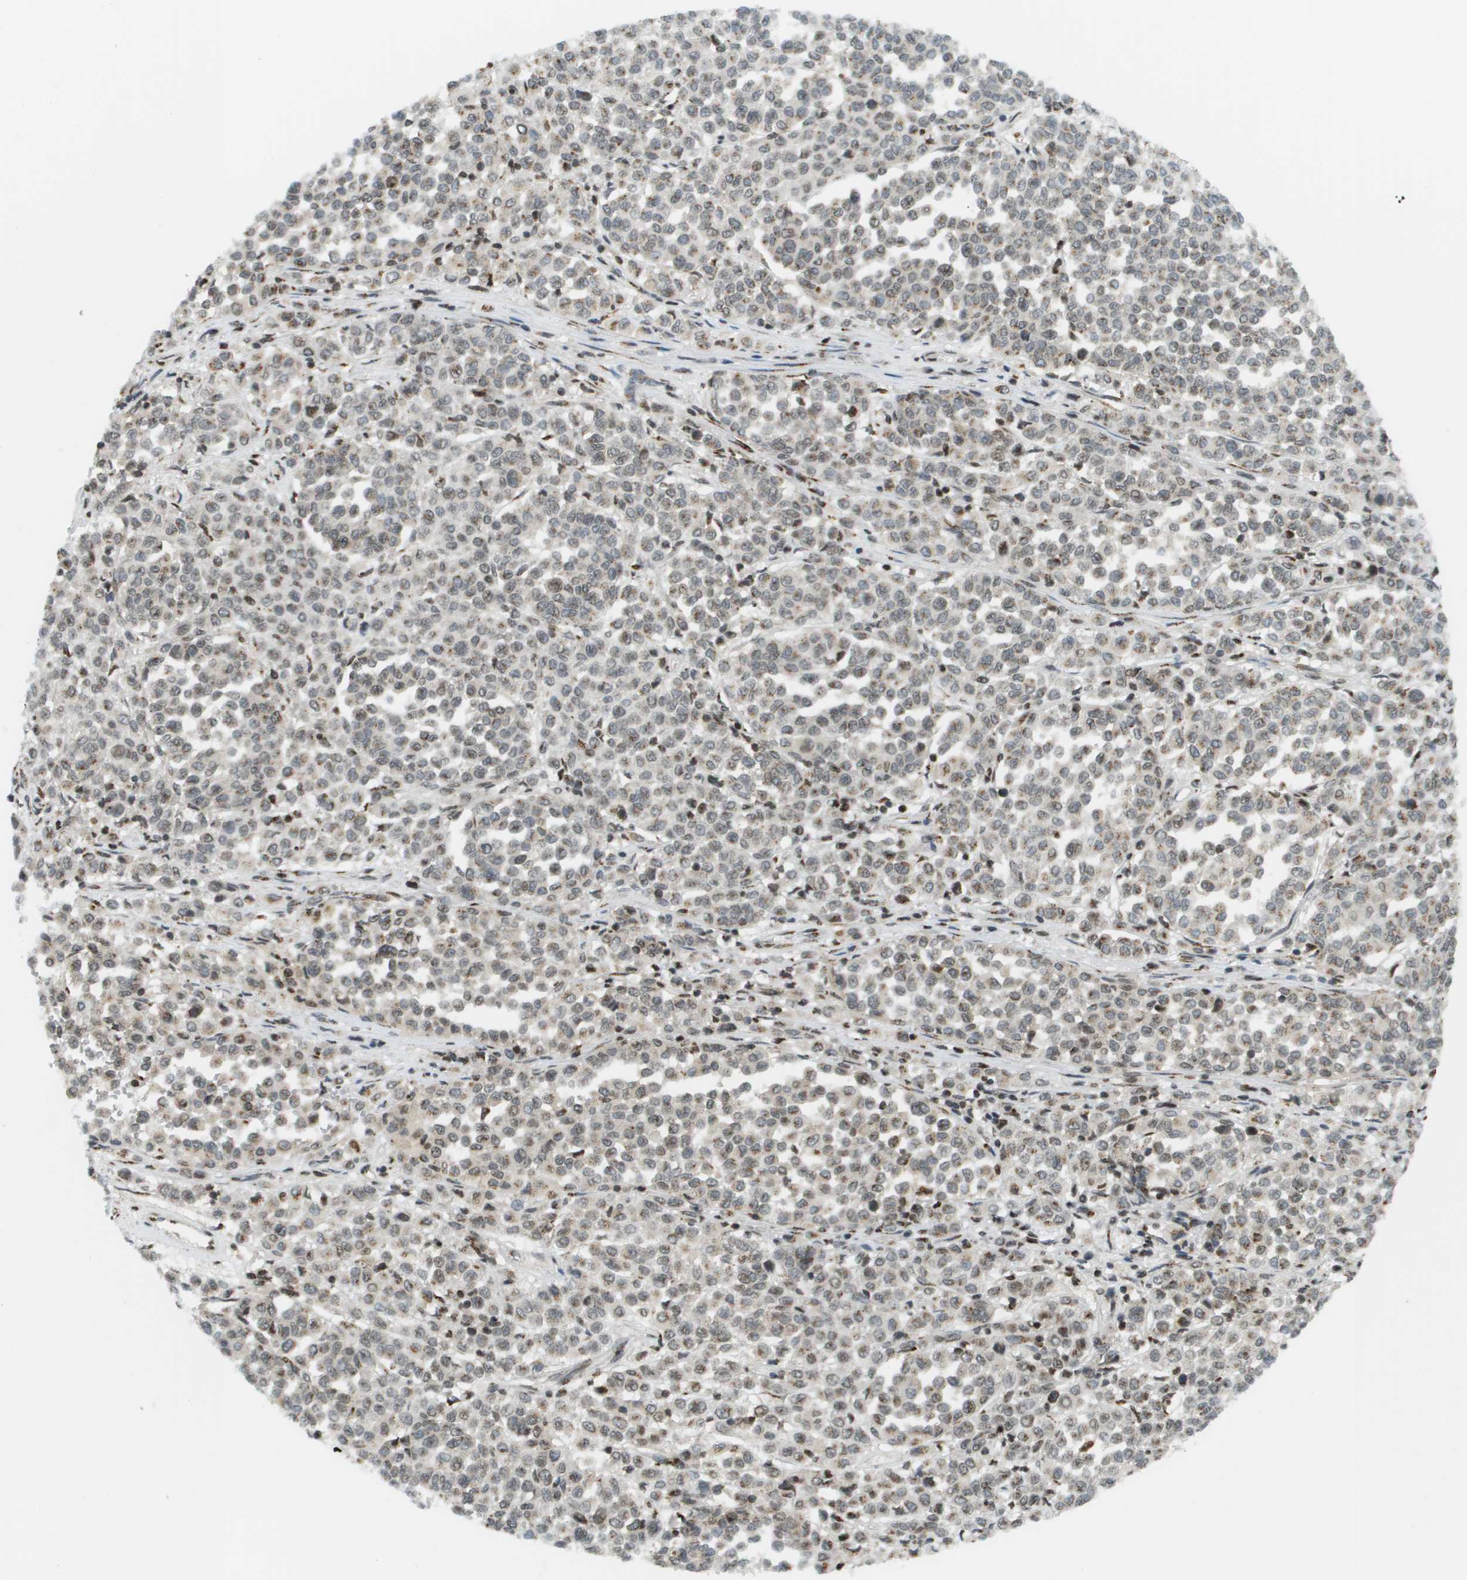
{"staining": {"intensity": "weak", "quantity": ">75%", "location": "cytoplasmic/membranous,nuclear"}, "tissue": "melanoma", "cell_type": "Tumor cells", "image_type": "cancer", "snomed": [{"axis": "morphology", "description": "Malignant melanoma, Metastatic site"}, {"axis": "topography", "description": "Pancreas"}], "caption": "This is an image of IHC staining of malignant melanoma (metastatic site), which shows weak positivity in the cytoplasmic/membranous and nuclear of tumor cells.", "gene": "EVC", "patient": {"sex": "female", "age": 30}}